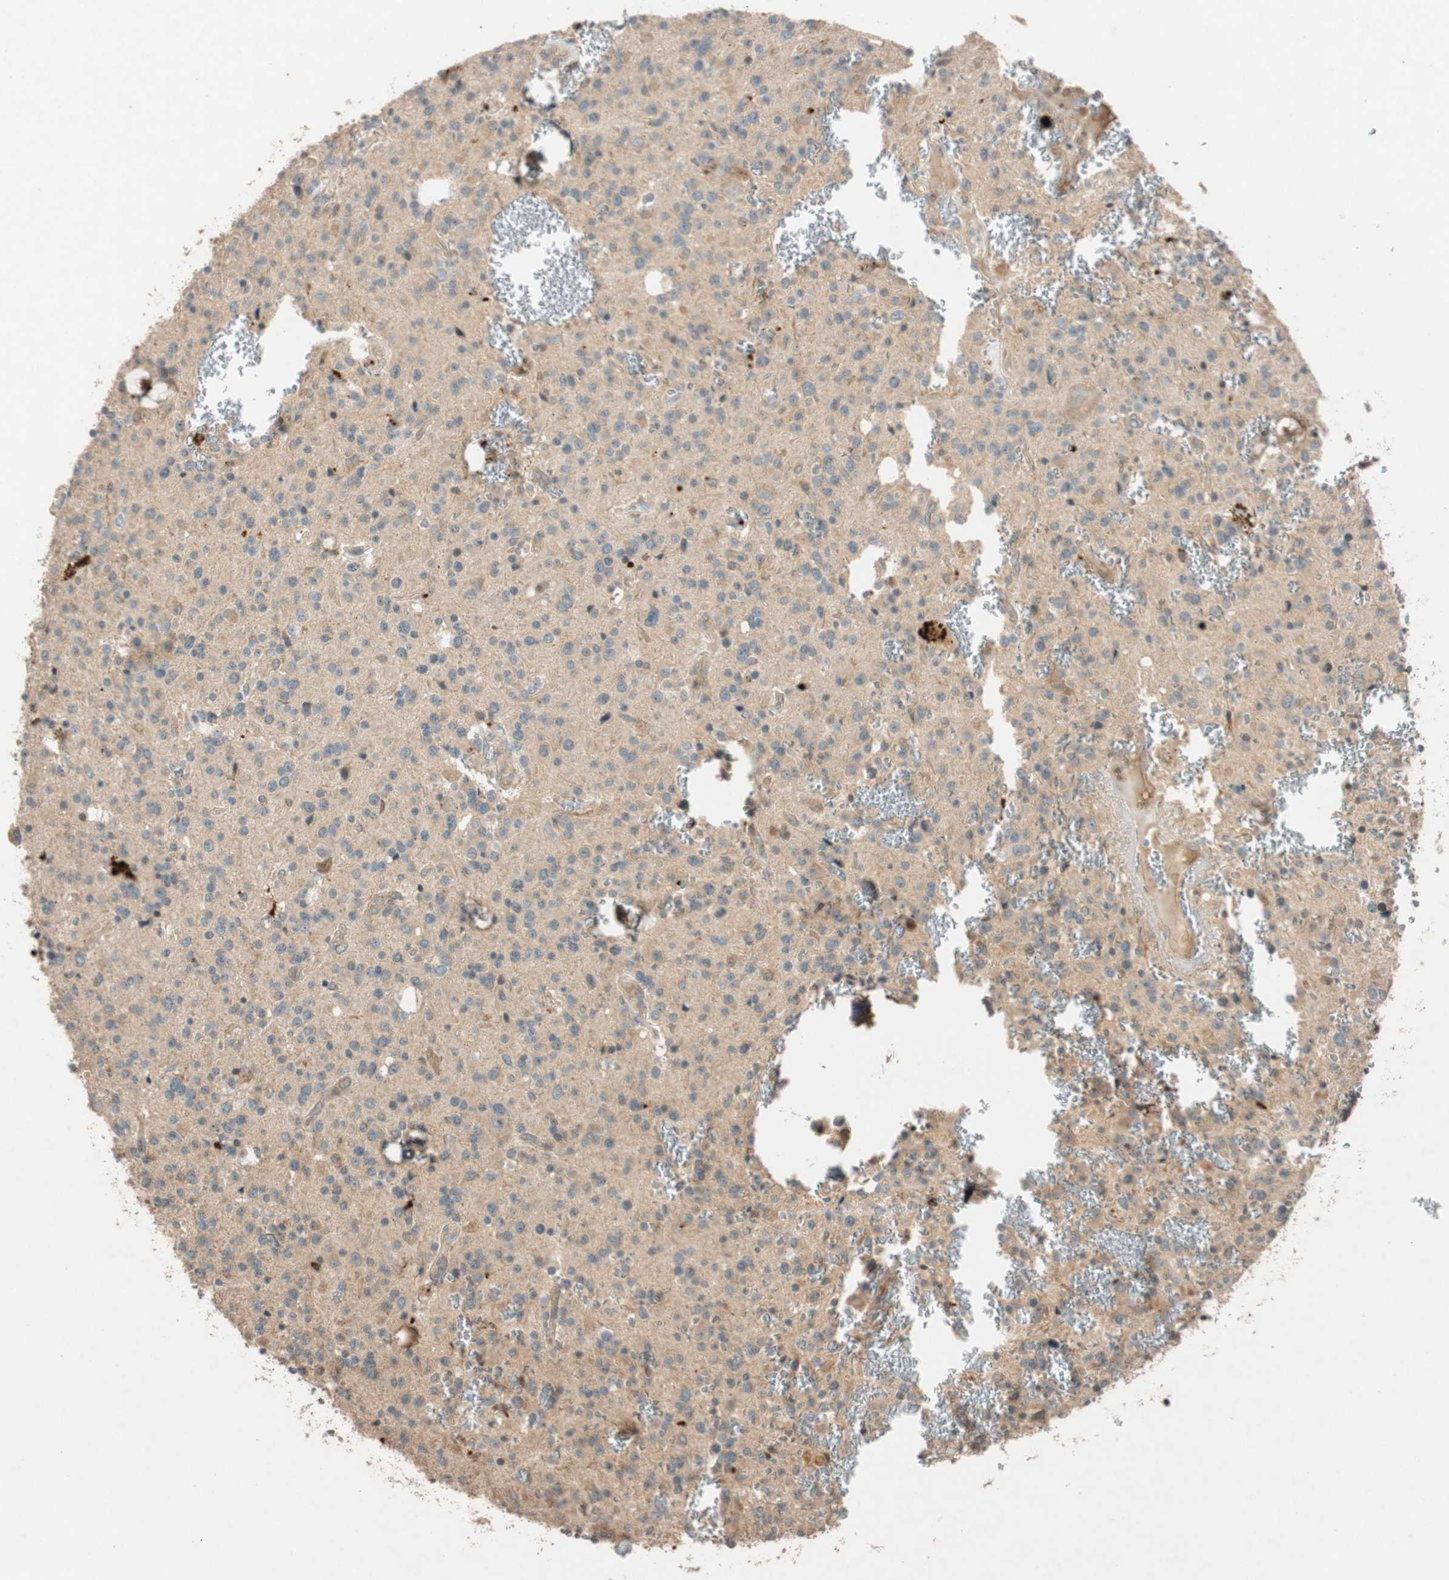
{"staining": {"intensity": "weak", "quantity": ">75%", "location": "cytoplasmic/membranous"}, "tissue": "glioma", "cell_type": "Tumor cells", "image_type": "cancer", "snomed": [{"axis": "morphology", "description": "Glioma, malignant, Low grade"}, {"axis": "topography", "description": "Brain"}], "caption": "This micrograph shows malignant glioma (low-grade) stained with IHC to label a protein in brown. The cytoplasmic/membranous of tumor cells show weak positivity for the protein. Nuclei are counter-stained blue.", "gene": "GLB1", "patient": {"sex": "male", "age": 58}}